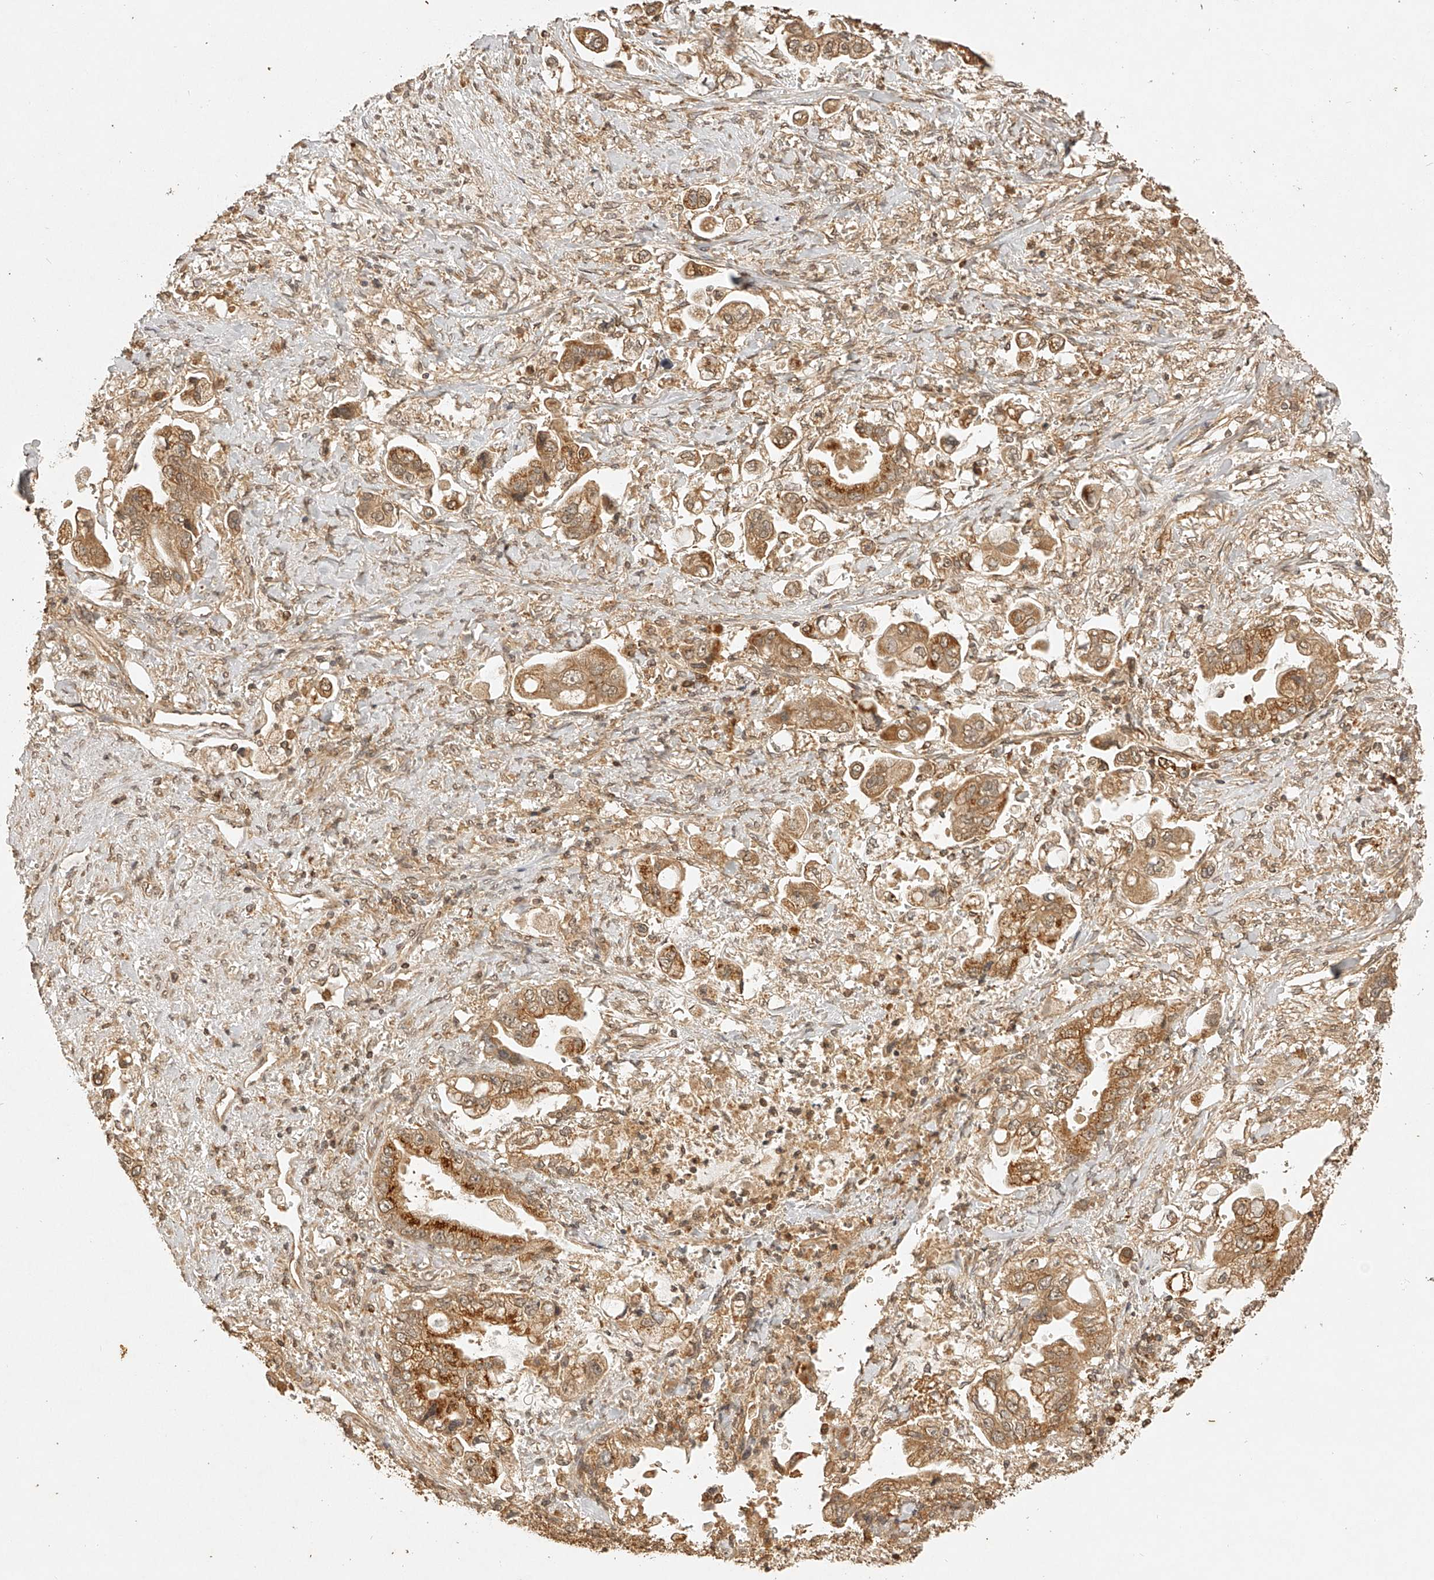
{"staining": {"intensity": "moderate", "quantity": ">75%", "location": "cytoplasmic/membranous"}, "tissue": "stomach cancer", "cell_type": "Tumor cells", "image_type": "cancer", "snomed": [{"axis": "morphology", "description": "Adenocarcinoma, NOS"}, {"axis": "topography", "description": "Stomach"}], "caption": "An immunohistochemistry photomicrograph of tumor tissue is shown. Protein staining in brown shows moderate cytoplasmic/membranous positivity in adenocarcinoma (stomach) within tumor cells.", "gene": "BCL2L11", "patient": {"sex": "male", "age": 62}}